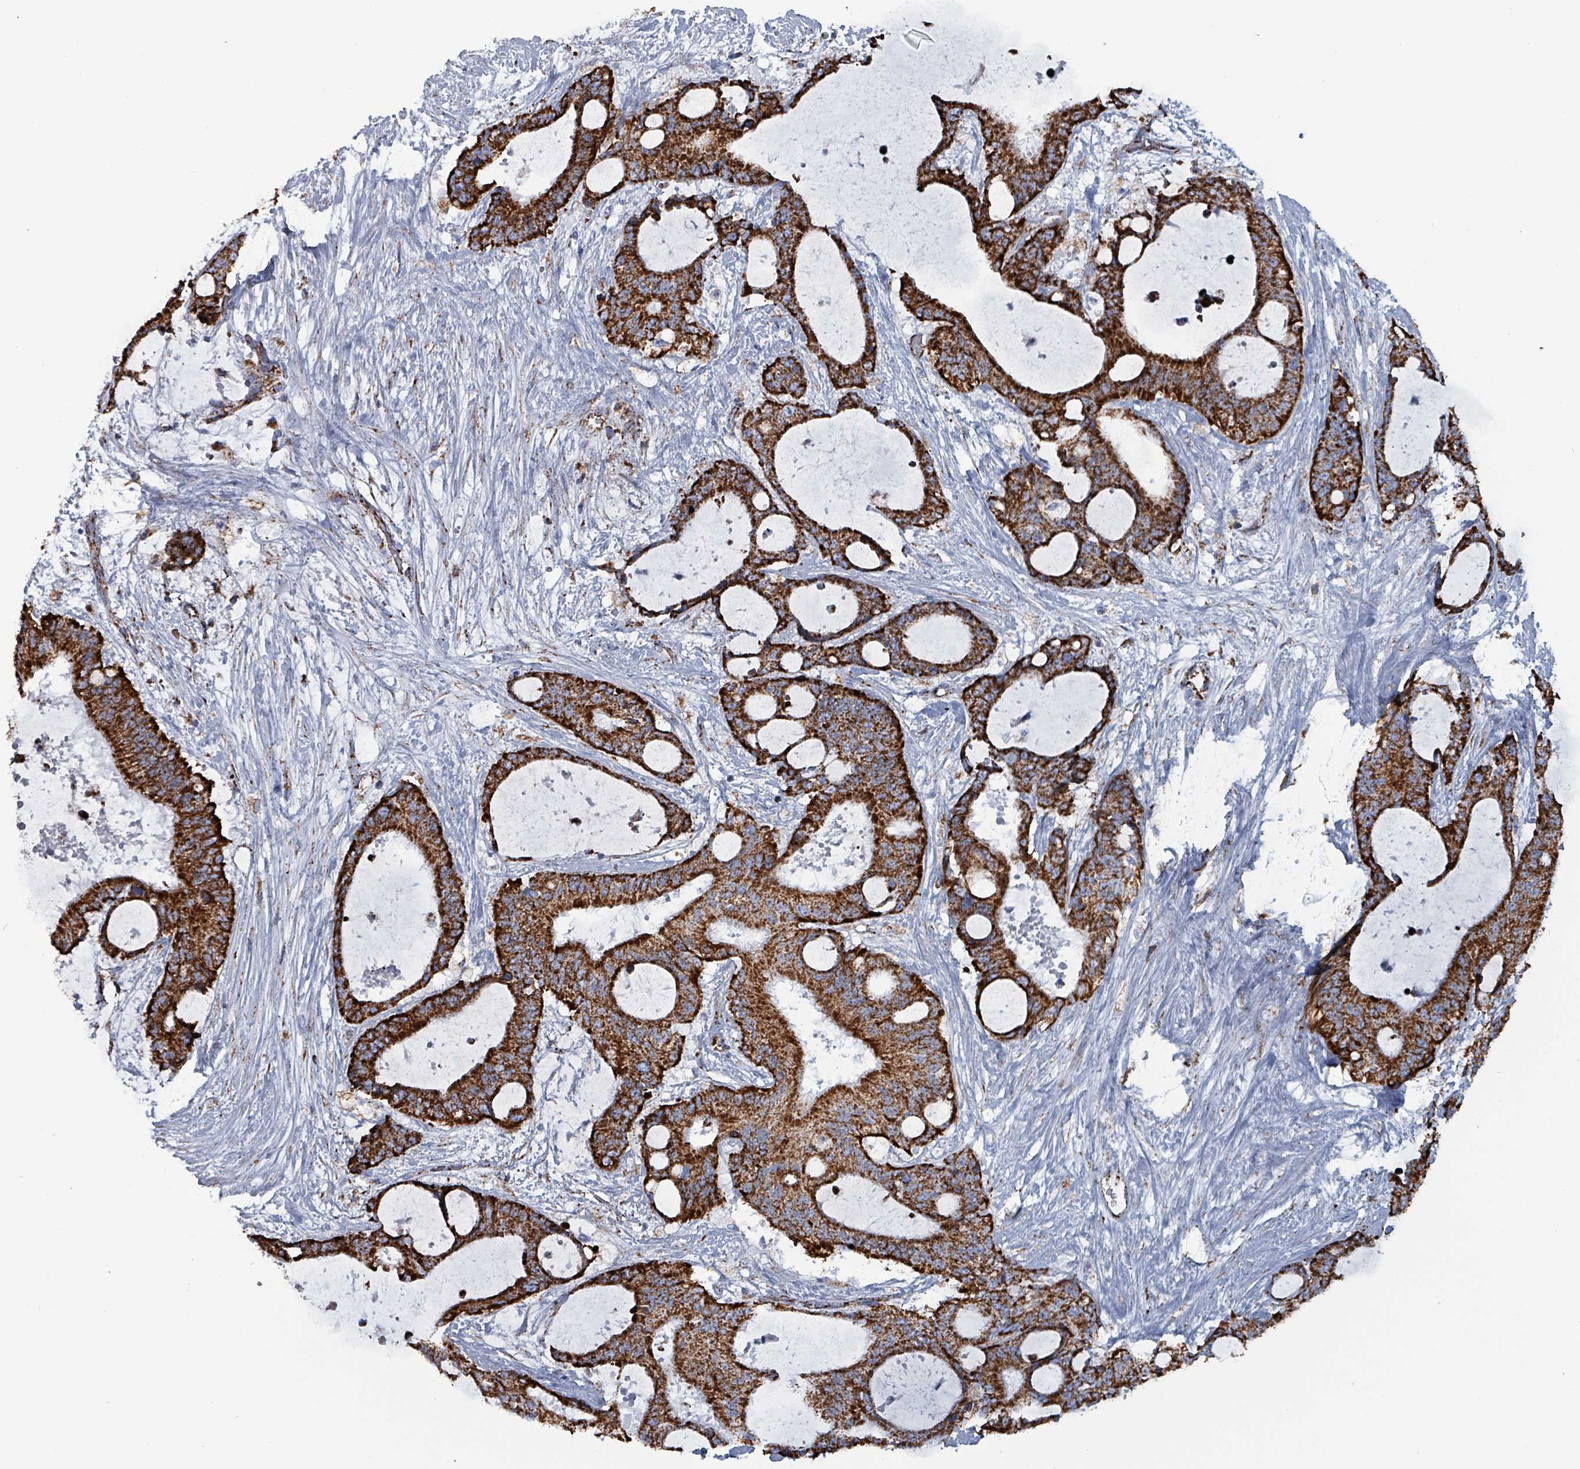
{"staining": {"intensity": "strong", "quantity": ">75%", "location": "cytoplasmic/membranous"}, "tissue": "liver cancer", "cell_type": "Tumor cells", "image_type": "cancer", "snomed": [{"axis": "morphology", "description": "Normal tissue, NOS"}, {"axis": "morphology", "description": "Cholangiocarcinoma"}, {"axis": "topography", "description": "Liver"}, {"axis": "topography", "description": "Peripheral nerve tissue"}], "caption": "Immunohistochemical staining of human liver cholangiocarcinoma shows high levels of strong cytoplasmic/membranous staining in approximately >75% of tumor cells. The staining was performed using DAB (3,3'-diaminobenzidine), with brown indicating positive protein expression. Nuclei are stained blue with hematoxylin.", "gene": "IDH3B", "patient": {"sex": "female", "age": 73}}